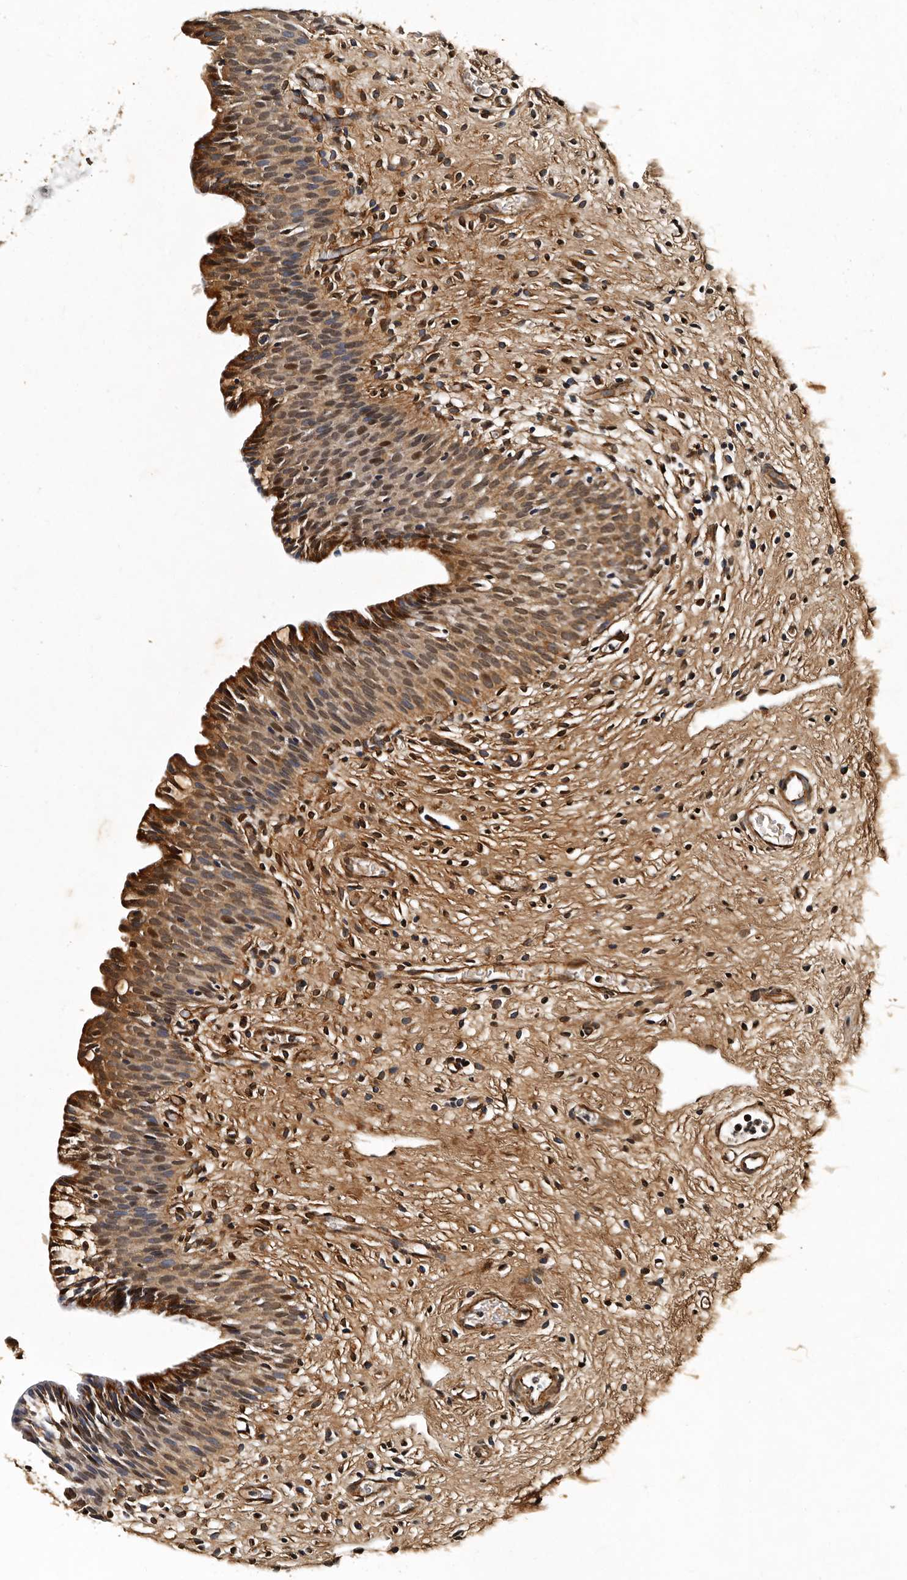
{"staining": {"intensity": "moderate", "quantity": ">75%", "location": "cytoplasmic/membranous,nuclear"}, "tissue": "urinary bladder", "cell_type": "Urothelial cells", "image_type": "normal", "snomed": [{"axis": "morphology", "description": "Normal tissue, NOS"}, {"axis": "topography", "description": "Urinary bladder"}], "caption": "Benign urinary bladder displays moderate cytoplasmic/membranous,nuclear expression in approximately >75% of urothelial cells, visualized by immunohistochemistry.", "gene": "CPNE3", "patient": {"sex": "male", "age": 1}}